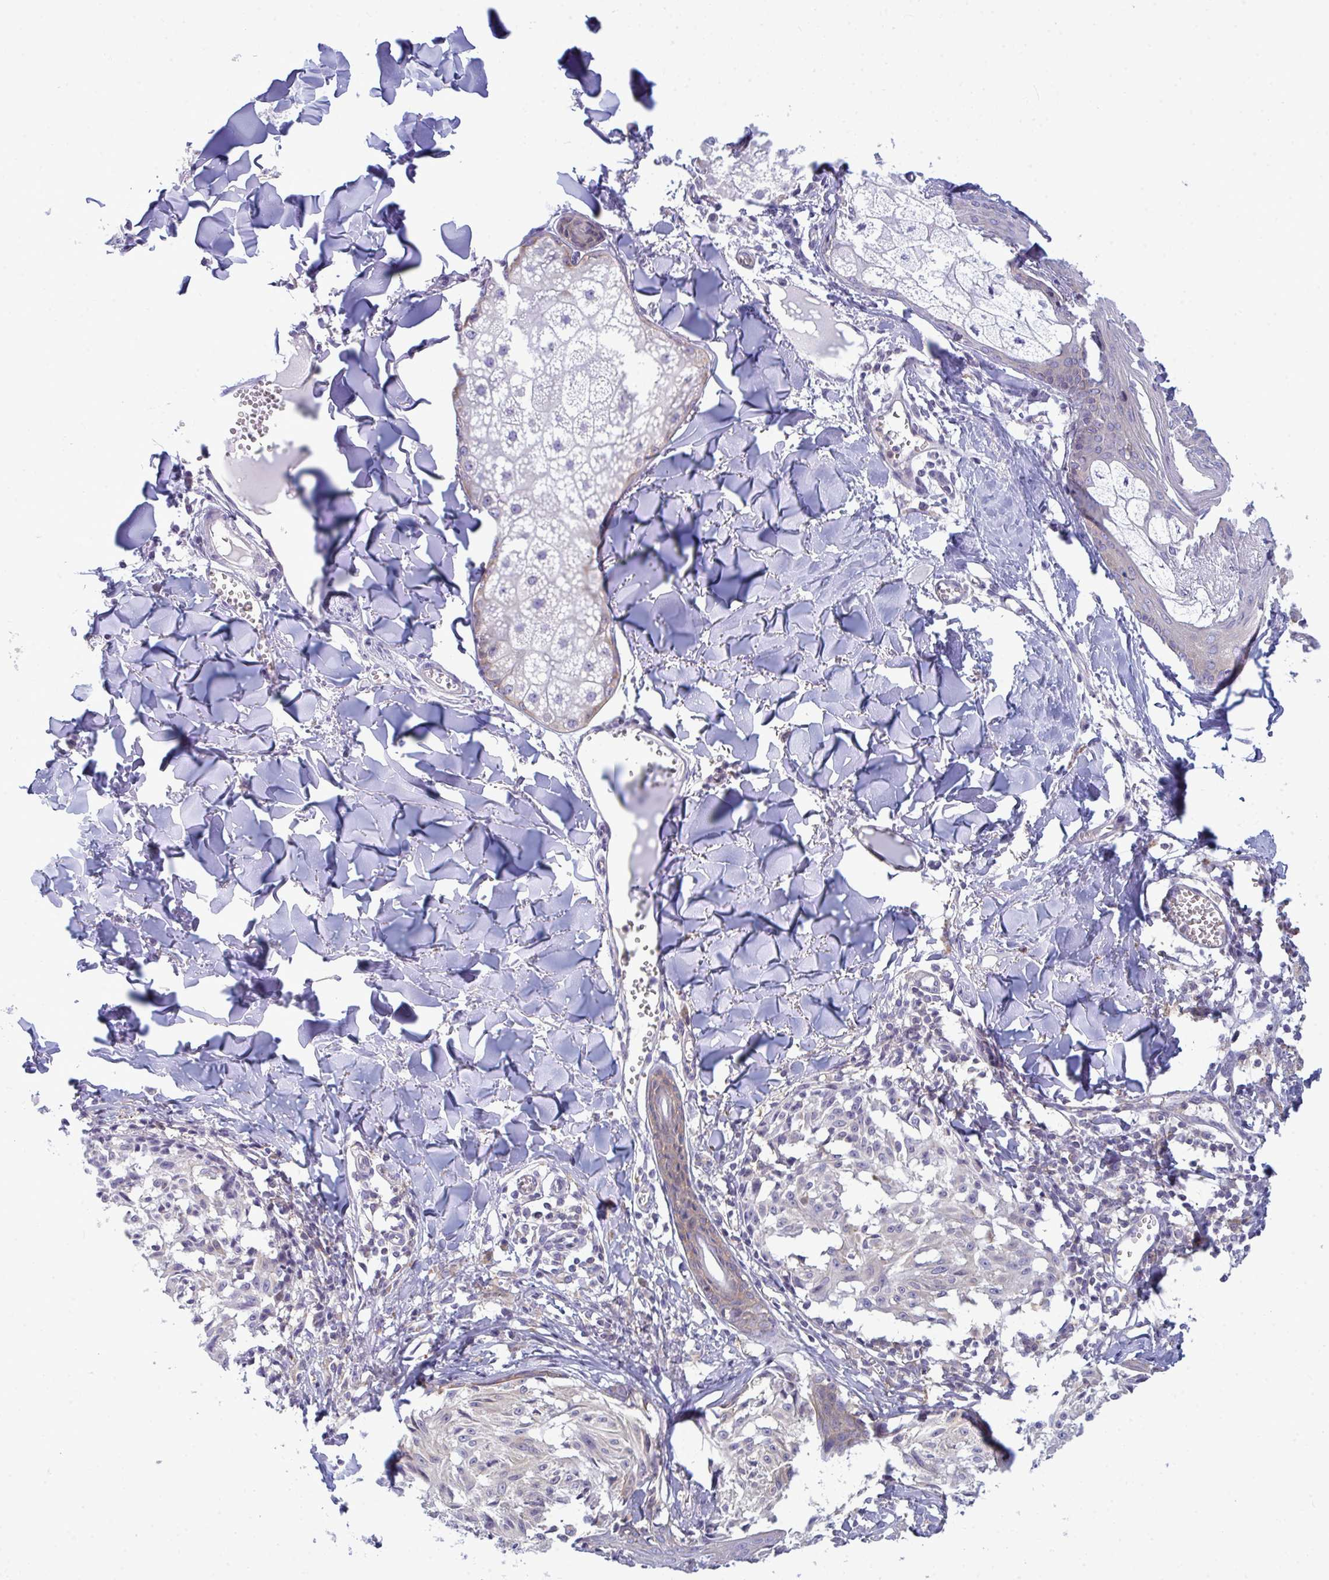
{"staining": {"intensity": "negative", "quantity": "none", "location": "none"}, "tissue": "melanoma", "cell_type": "Tumor cells", "image_type": "cancer", "snomed": [{"axis": "morphology", "description": "Malignant melanoma, NOS"}, {"axis": "topography", "description": "Skin"}], "caption": "Image shows no significant protein positivity in tumor cells of malignant melanoma.", "gene": "SLC30A6", "patient": {"sex": "female", "age": 43}}